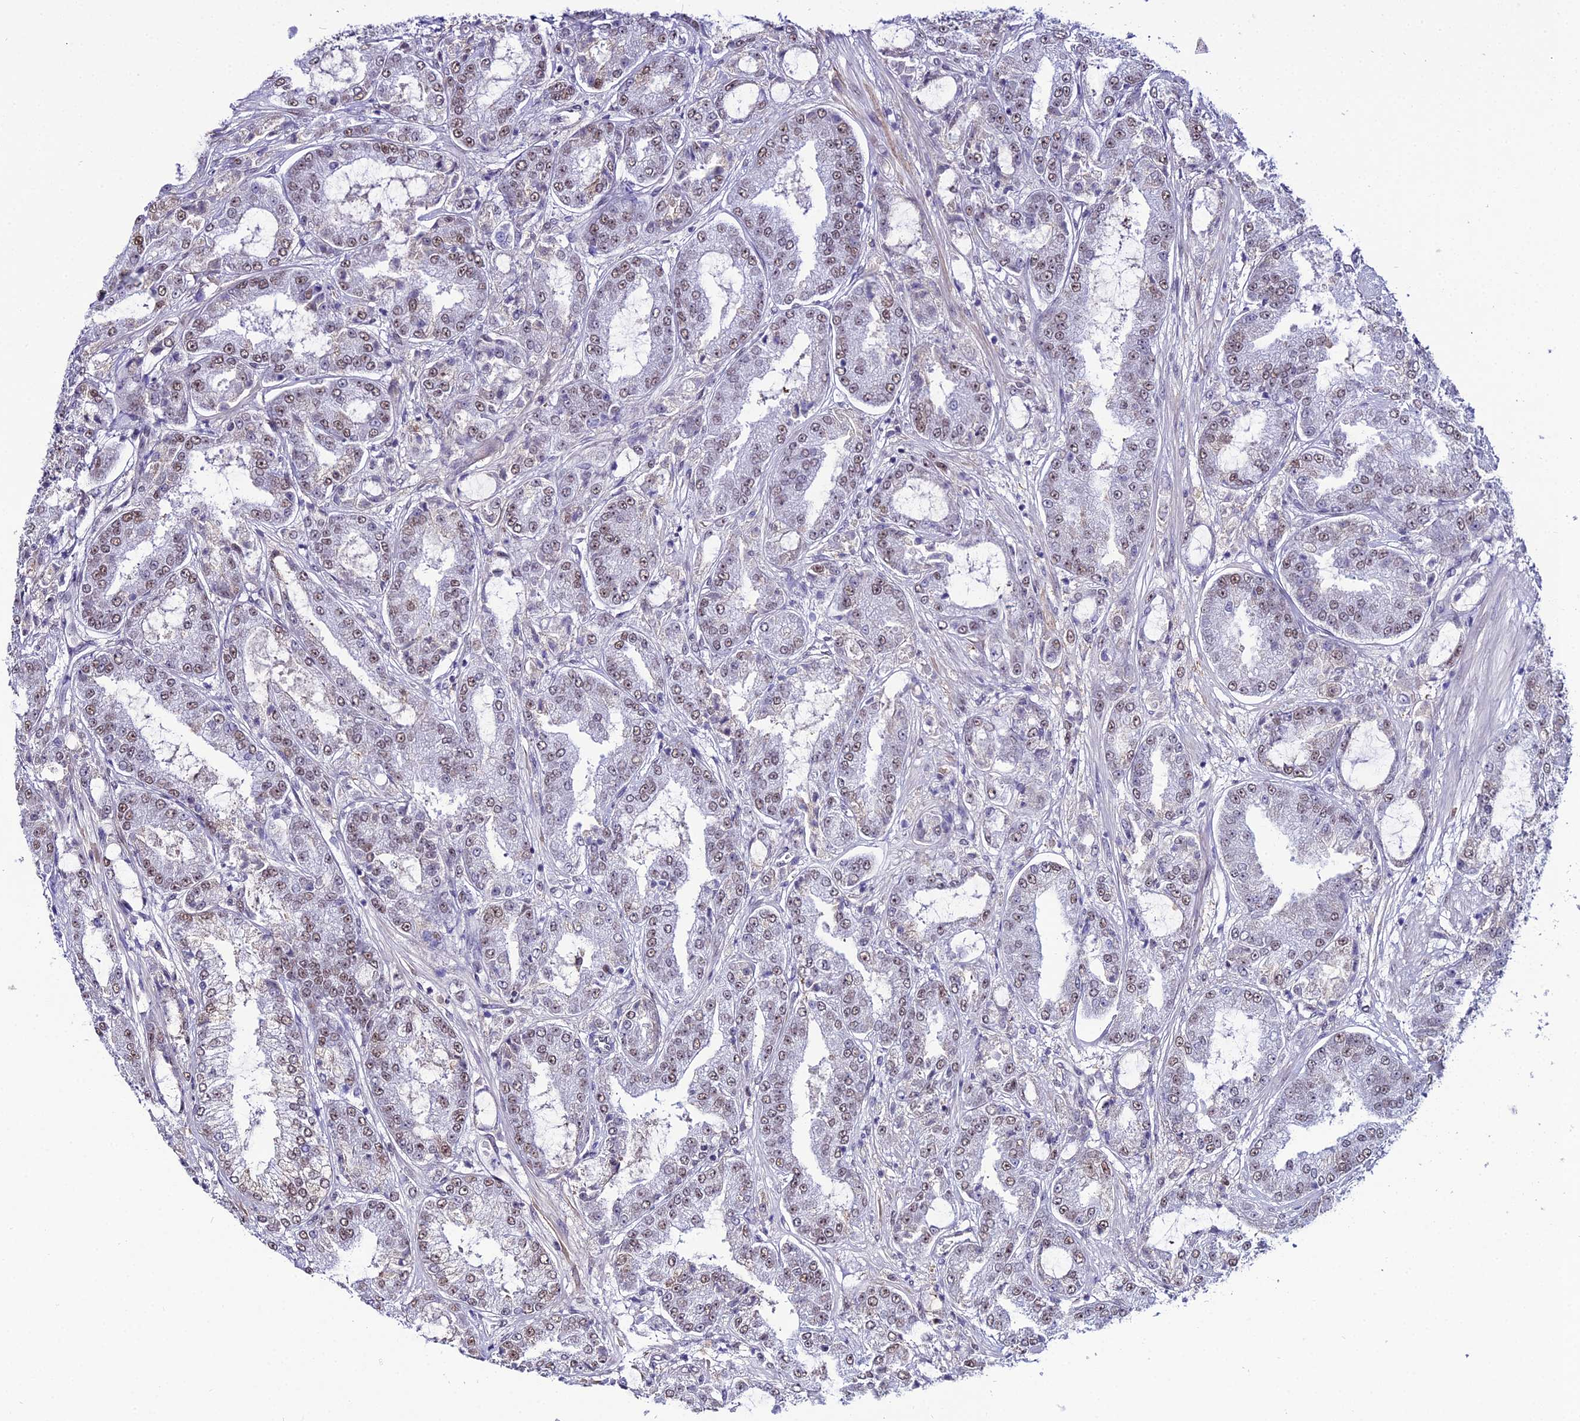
{"staining": {"intensity": "moderate", "quantity": "25%-75%", "location": "nuclear"}, "tissue": "prostate cancer", "cell_type": "Tumor cells", "image_type": "cancer", "snomed": [{"axis": "morphology", "description": "Adenocarcinoma, High grade"}, {"axis": "topography", "description": "Prostate"}], "caption": "A micrograph showing moderate nuclear staining in about 25%-75% of tumor cells in prostate cancer, as visualized by brown immunohistochemical staining.", "gene": "RBM12", "patient": {"sex": "male", "age": 71}}